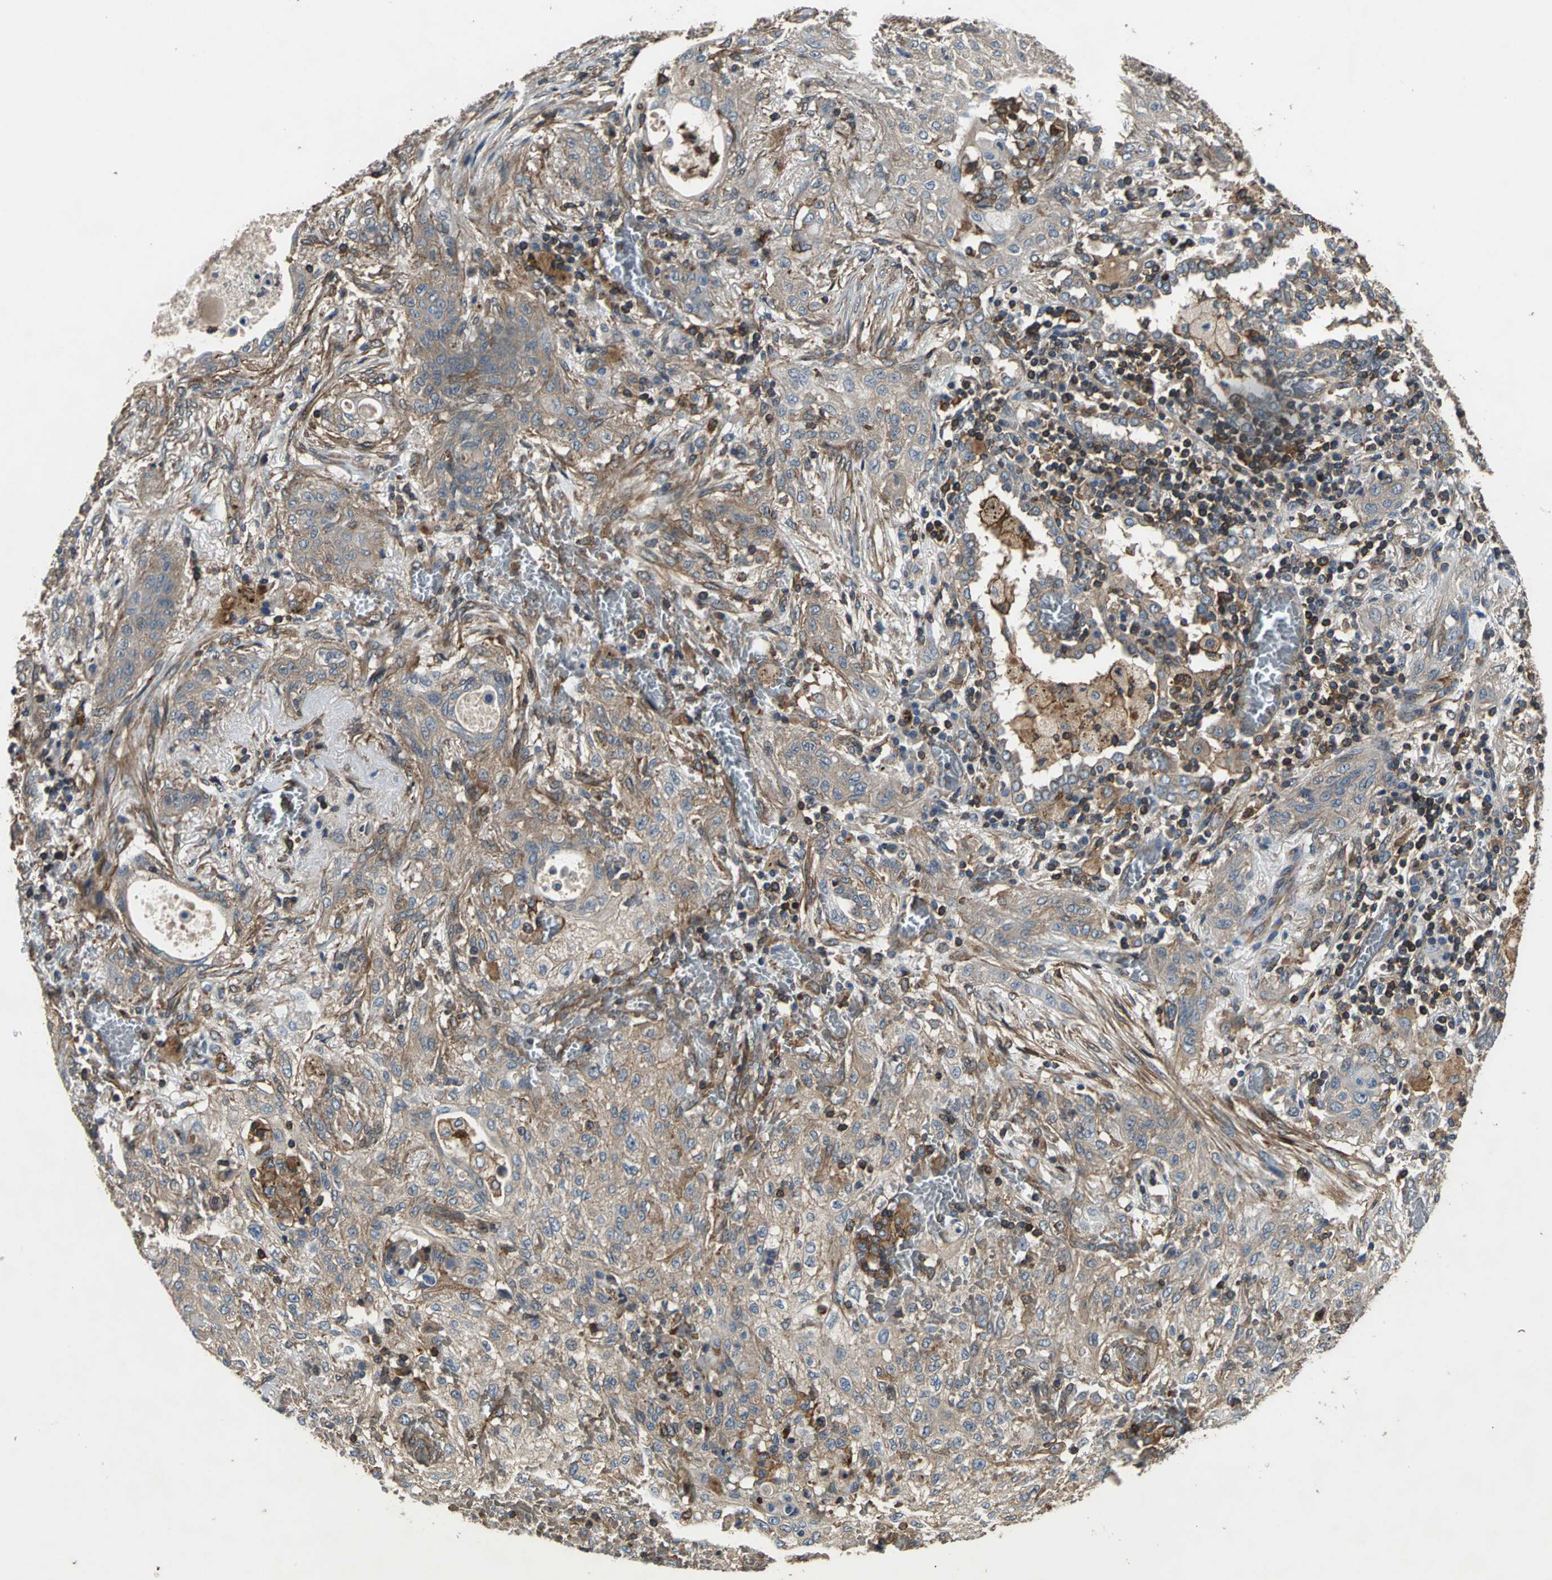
{"staining": {"intensity": "moderate", "quantity": ">75%", "location": "cytoplasmic/membranous"}, "tissue": "lung cancer", "cell_type": "Tumor cells", "image_type": "cancer", "snomed": [{"axis": "morphology", "description": "Squamous cell carcinoma, NOS"}, {"axis": "topography", "description": "Lung"}], "caption": "Lung cancer (squamous cell carcinoma) stained with a protein marker shows moderate staining in tumor cells.", "gene": "PARVA", "patient": {"sex": "female", "age": 47}}